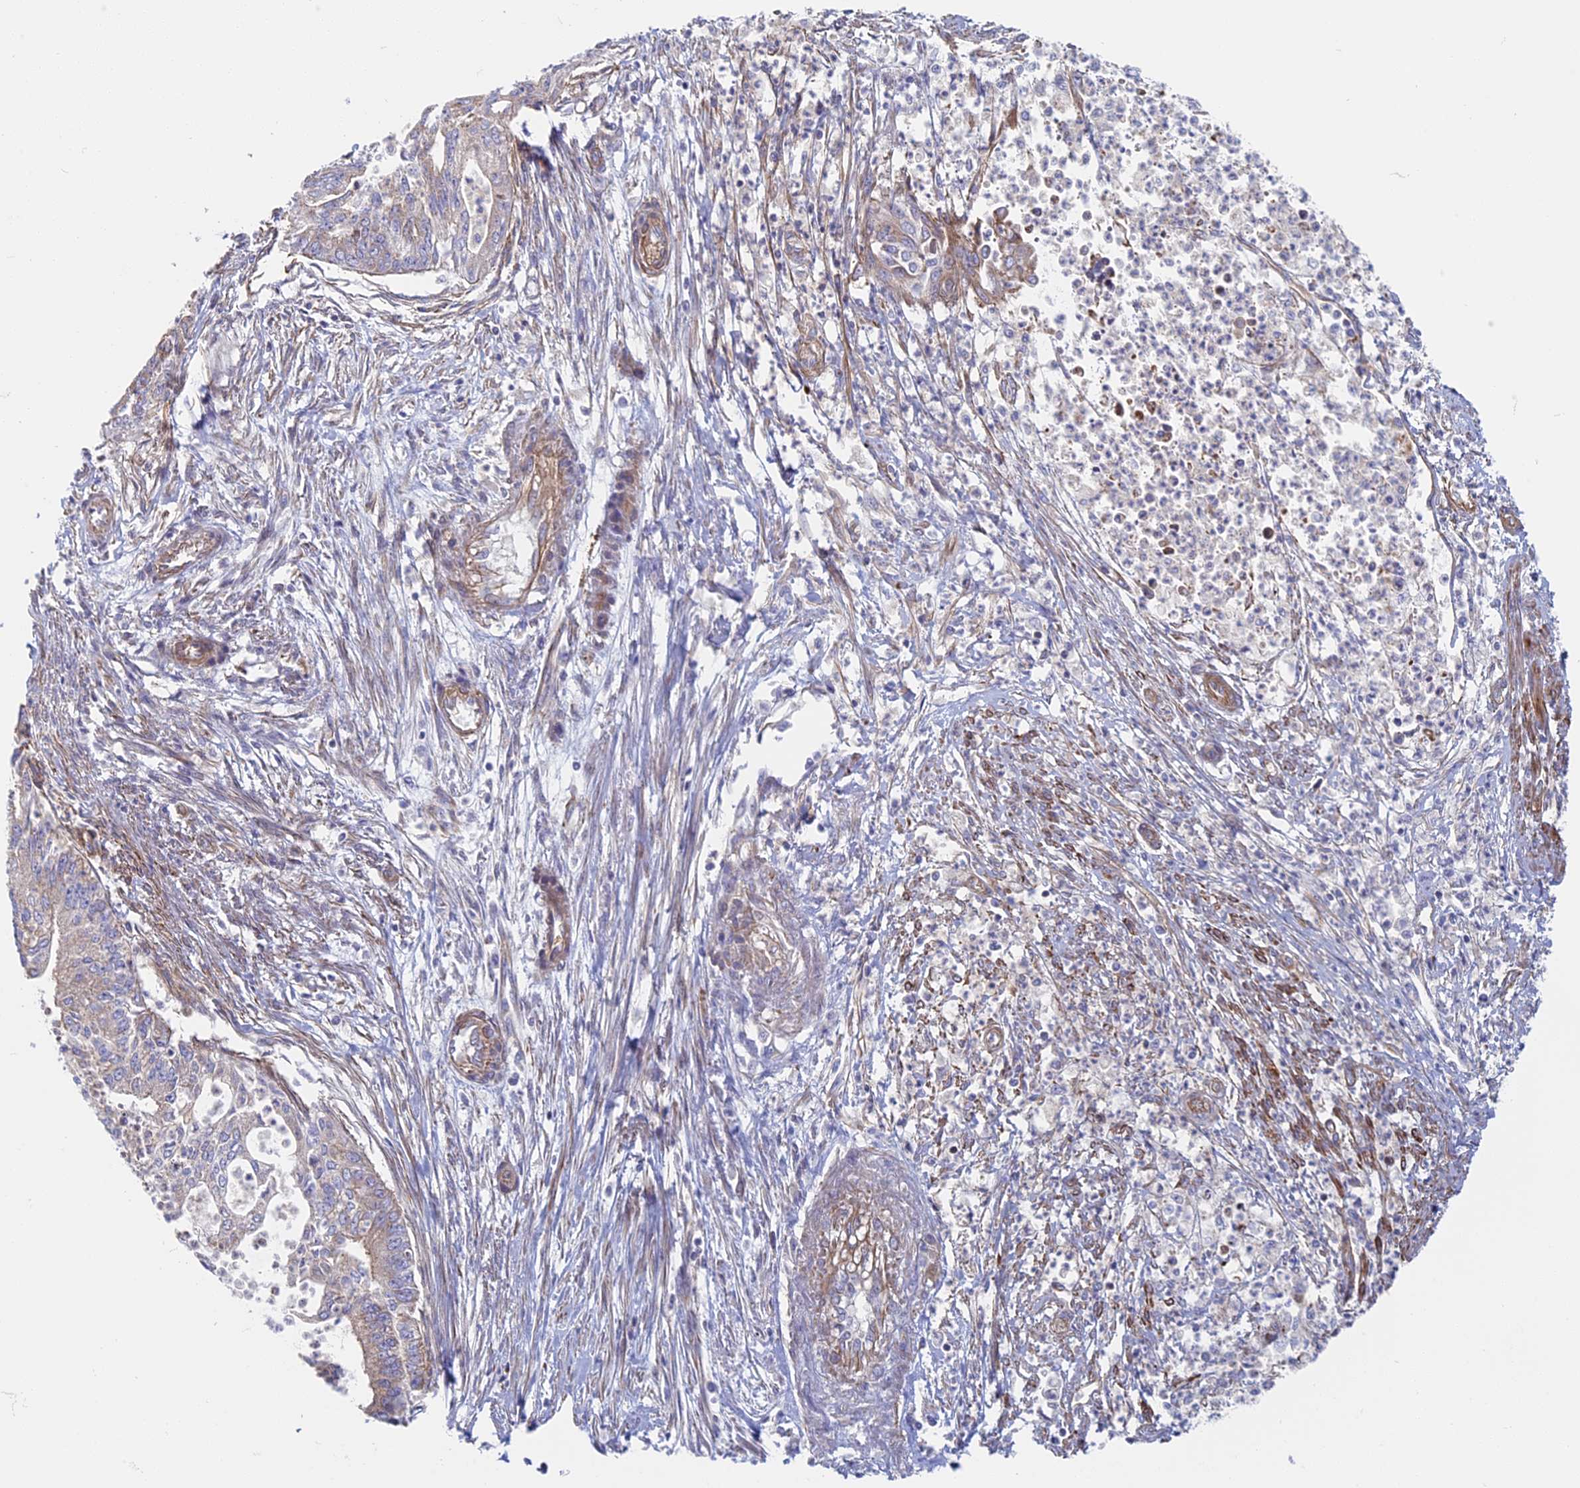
{"staining": {"intensity": "weak", "quantity": "<25%", "location": "cytoplasmic/membranous"}, "tissue": "endometrial cancer", "cell_type": "Tumor cells", "image_type": "cancer", "snomed": [{"axis": "morphology", "description": "Adenocarcinoma, NOS"}, {"axis": "topography", "description": "Endometrium"}], "caption": "Tumor cells are negative for brown protein staining in adenocarcinoma (endometrial).", "gene": "DDA1", "patient": {"sex": "female", "age": 73}}